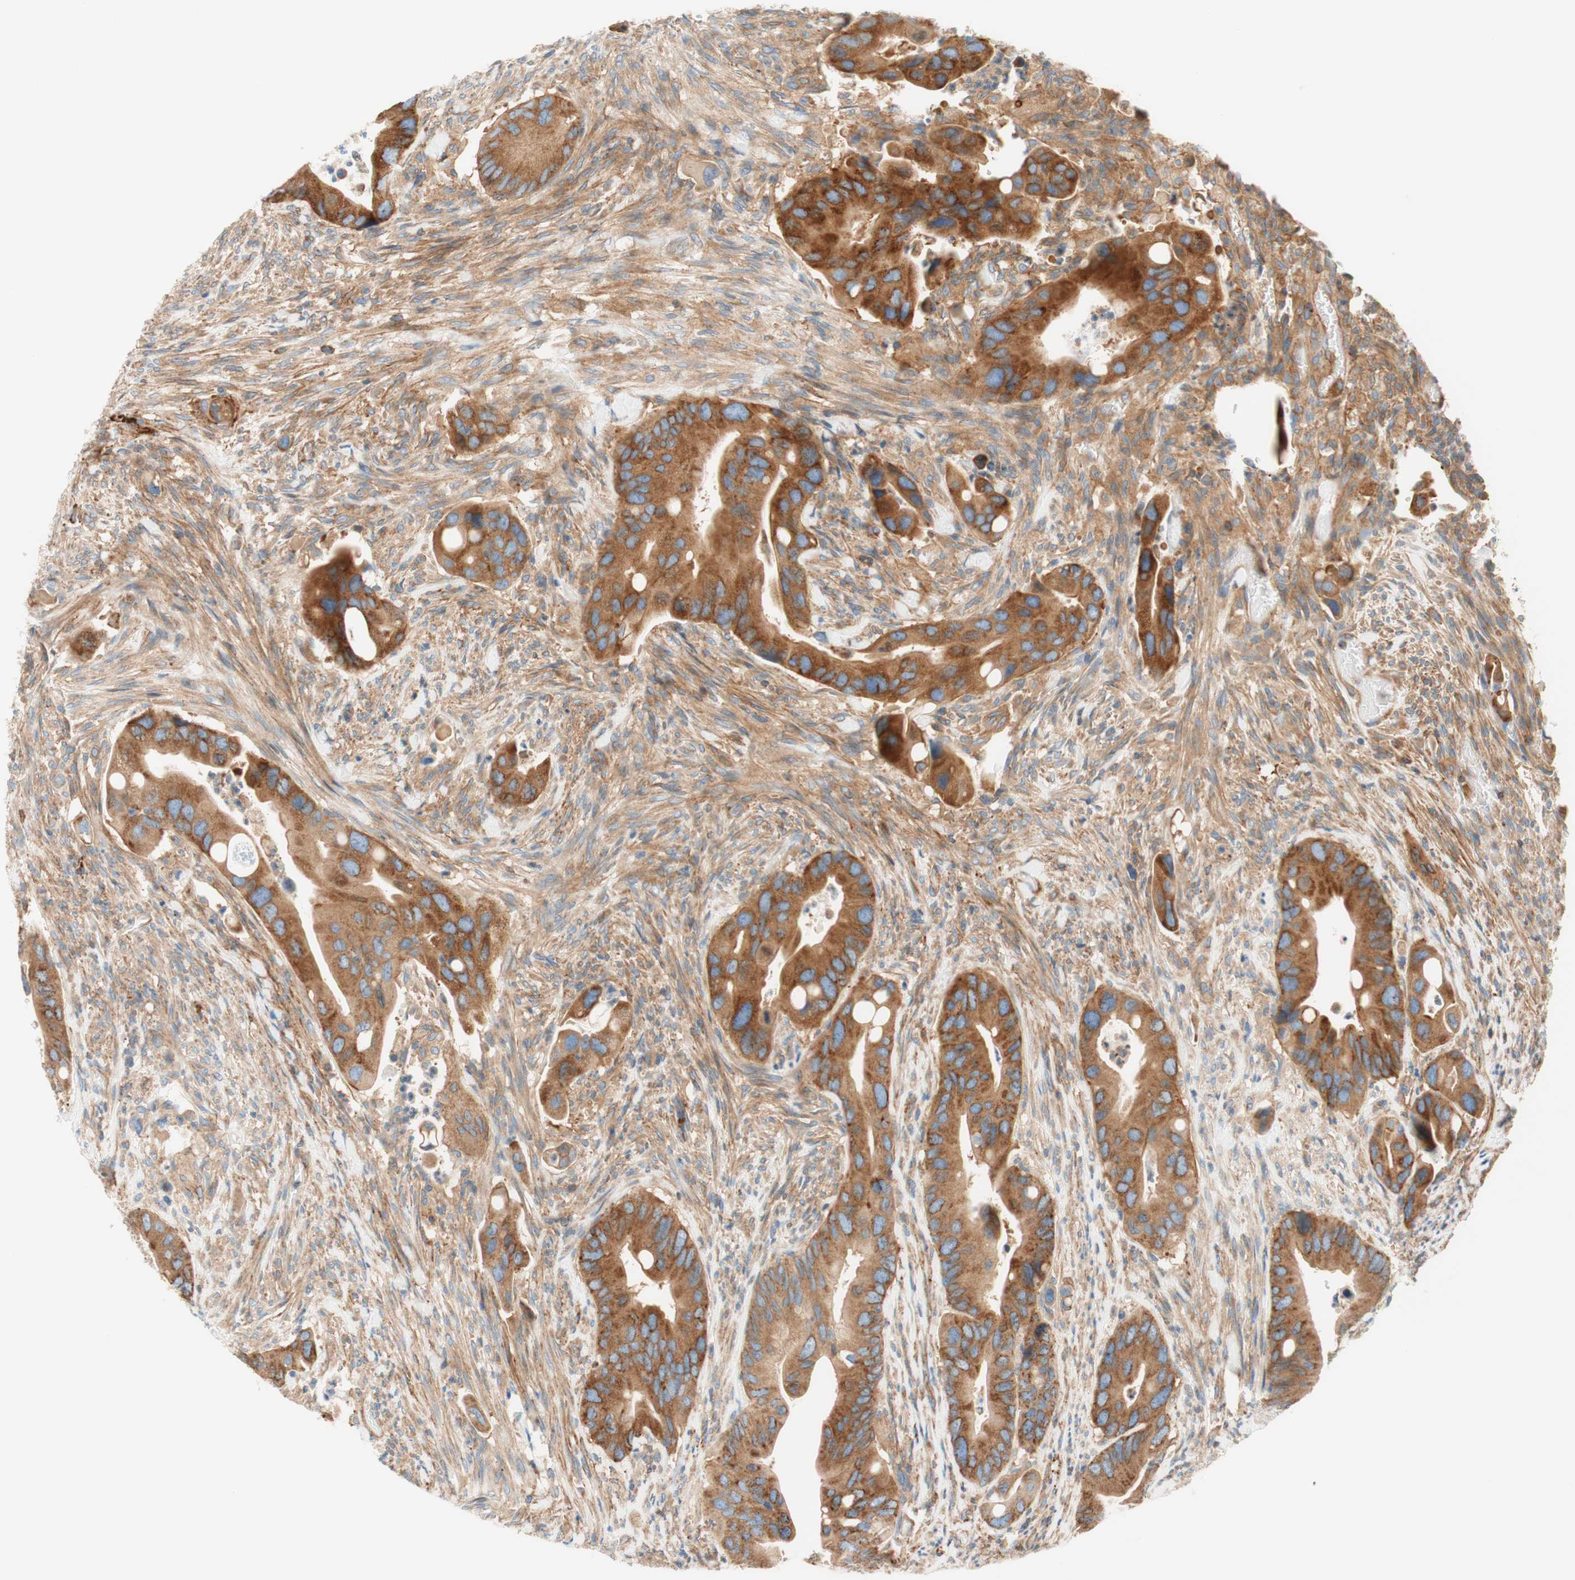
{"staining": {"intensity": "strong", "quantity": ">75%", "location": "cytoplasmic/membranous"}, "tissue": "colorectal cancer", "cell_type": "Tumor cells", "image_type": "cancer", "snomed": [{"axis": "morphology", "description": "Adenocarcinoma, NOS"}, {"axis": "topography", "description": "Rectum"}], "caption": "Colorectal cancer stained for a protein displays strong cytoplasmic/membranous positivity in tumor cells.", "gene": "VPS26A", "patient": {"sex": "female", "age": 57}}